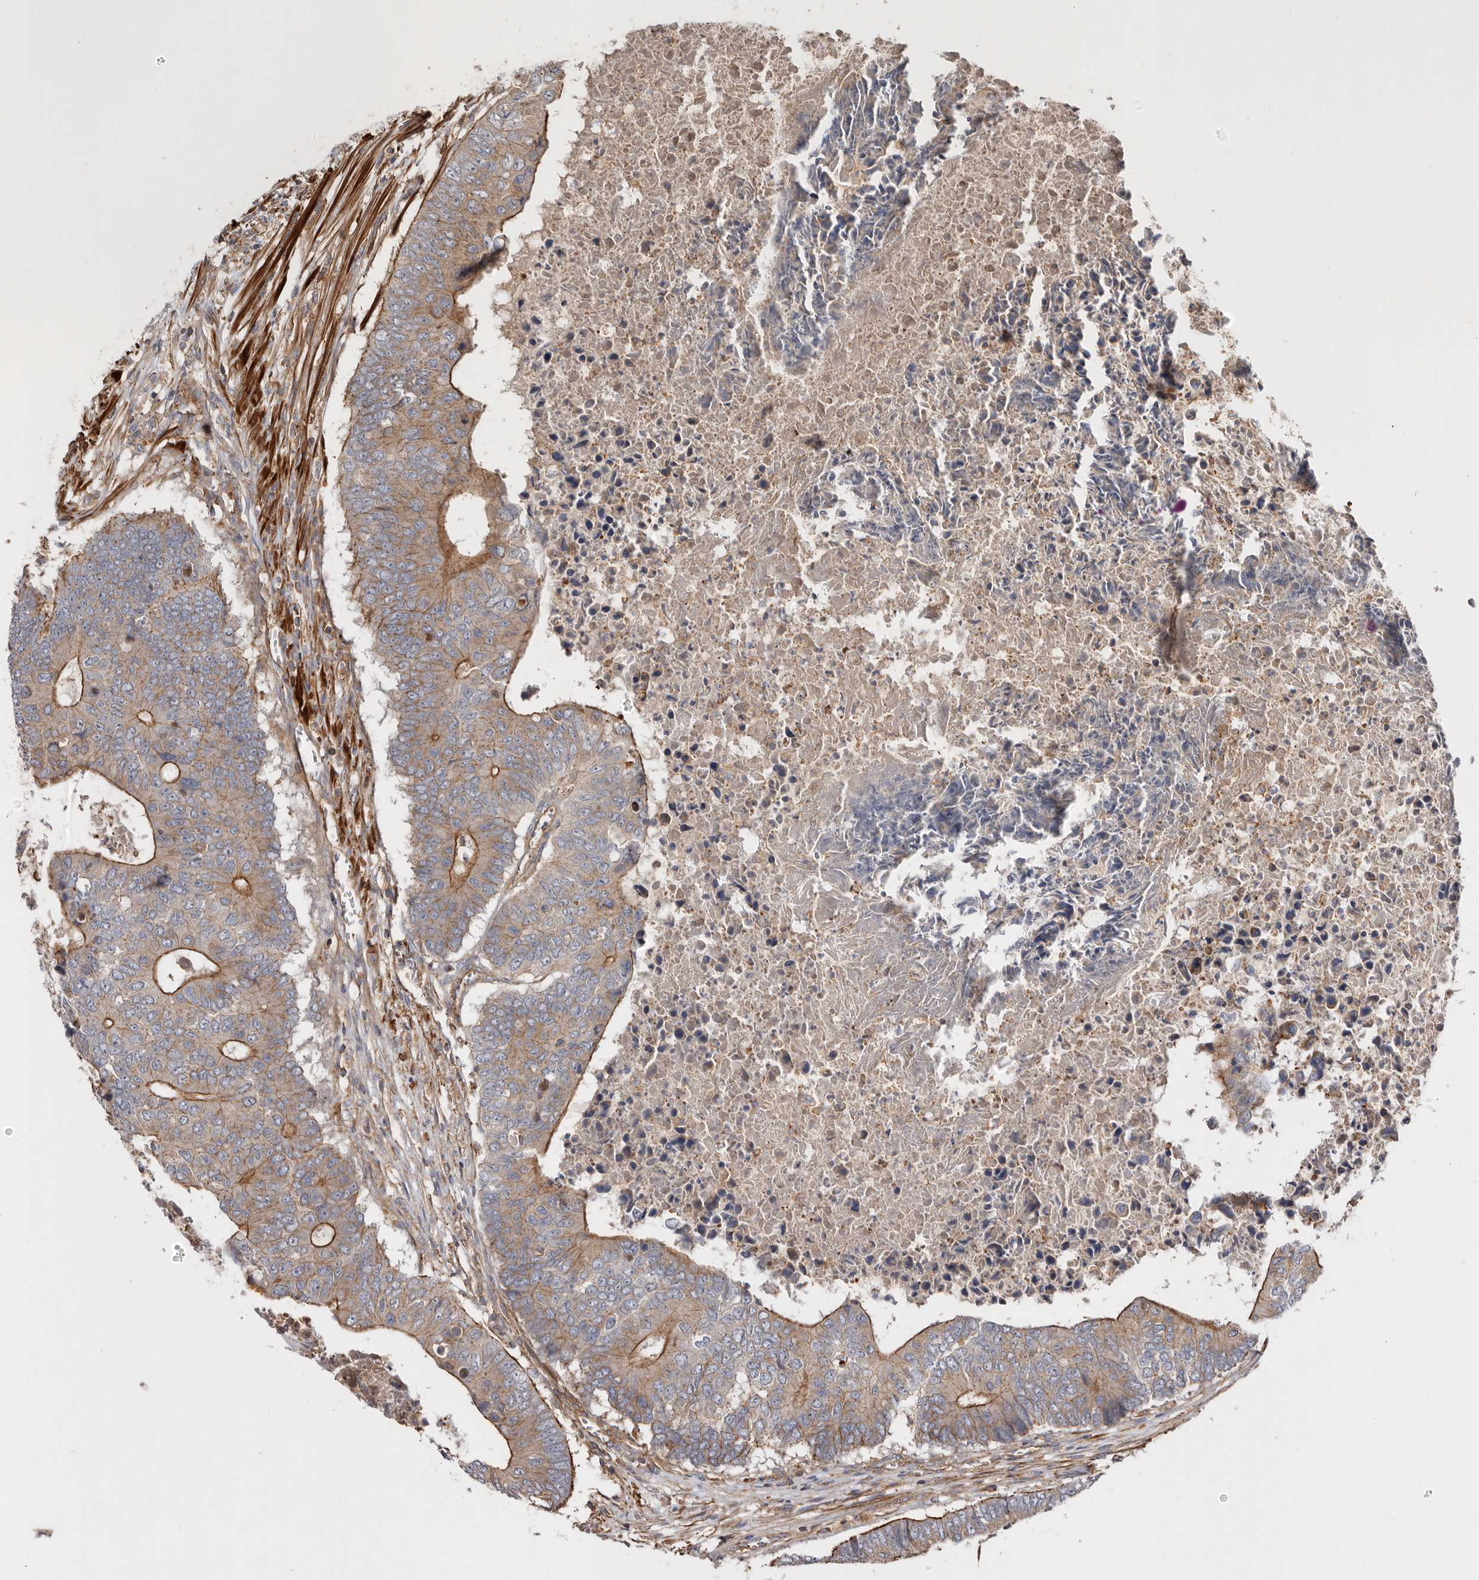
{"staining": {"intensity": "moderate", "quantity": ">75%", "location": "cytoplasmic/membranous"}, "tissue": "colorectal cancer", "cell_type": "Tumor cells", "image_type": "cancer", "snomed": [{"axis": "morphology", "description": "Adenocarcinoma, NOS"}, {"axis": "topography", "description": "Colon"}], "caption": "Brown immunohistochemical staining in adenocarcinoma (colorectal) reveals moderate cytoplasmic/membranous positivity in approximately >75% of tumor cells.", "gene": "TMC7", "patient": {"sex": "male", "age": 87}}